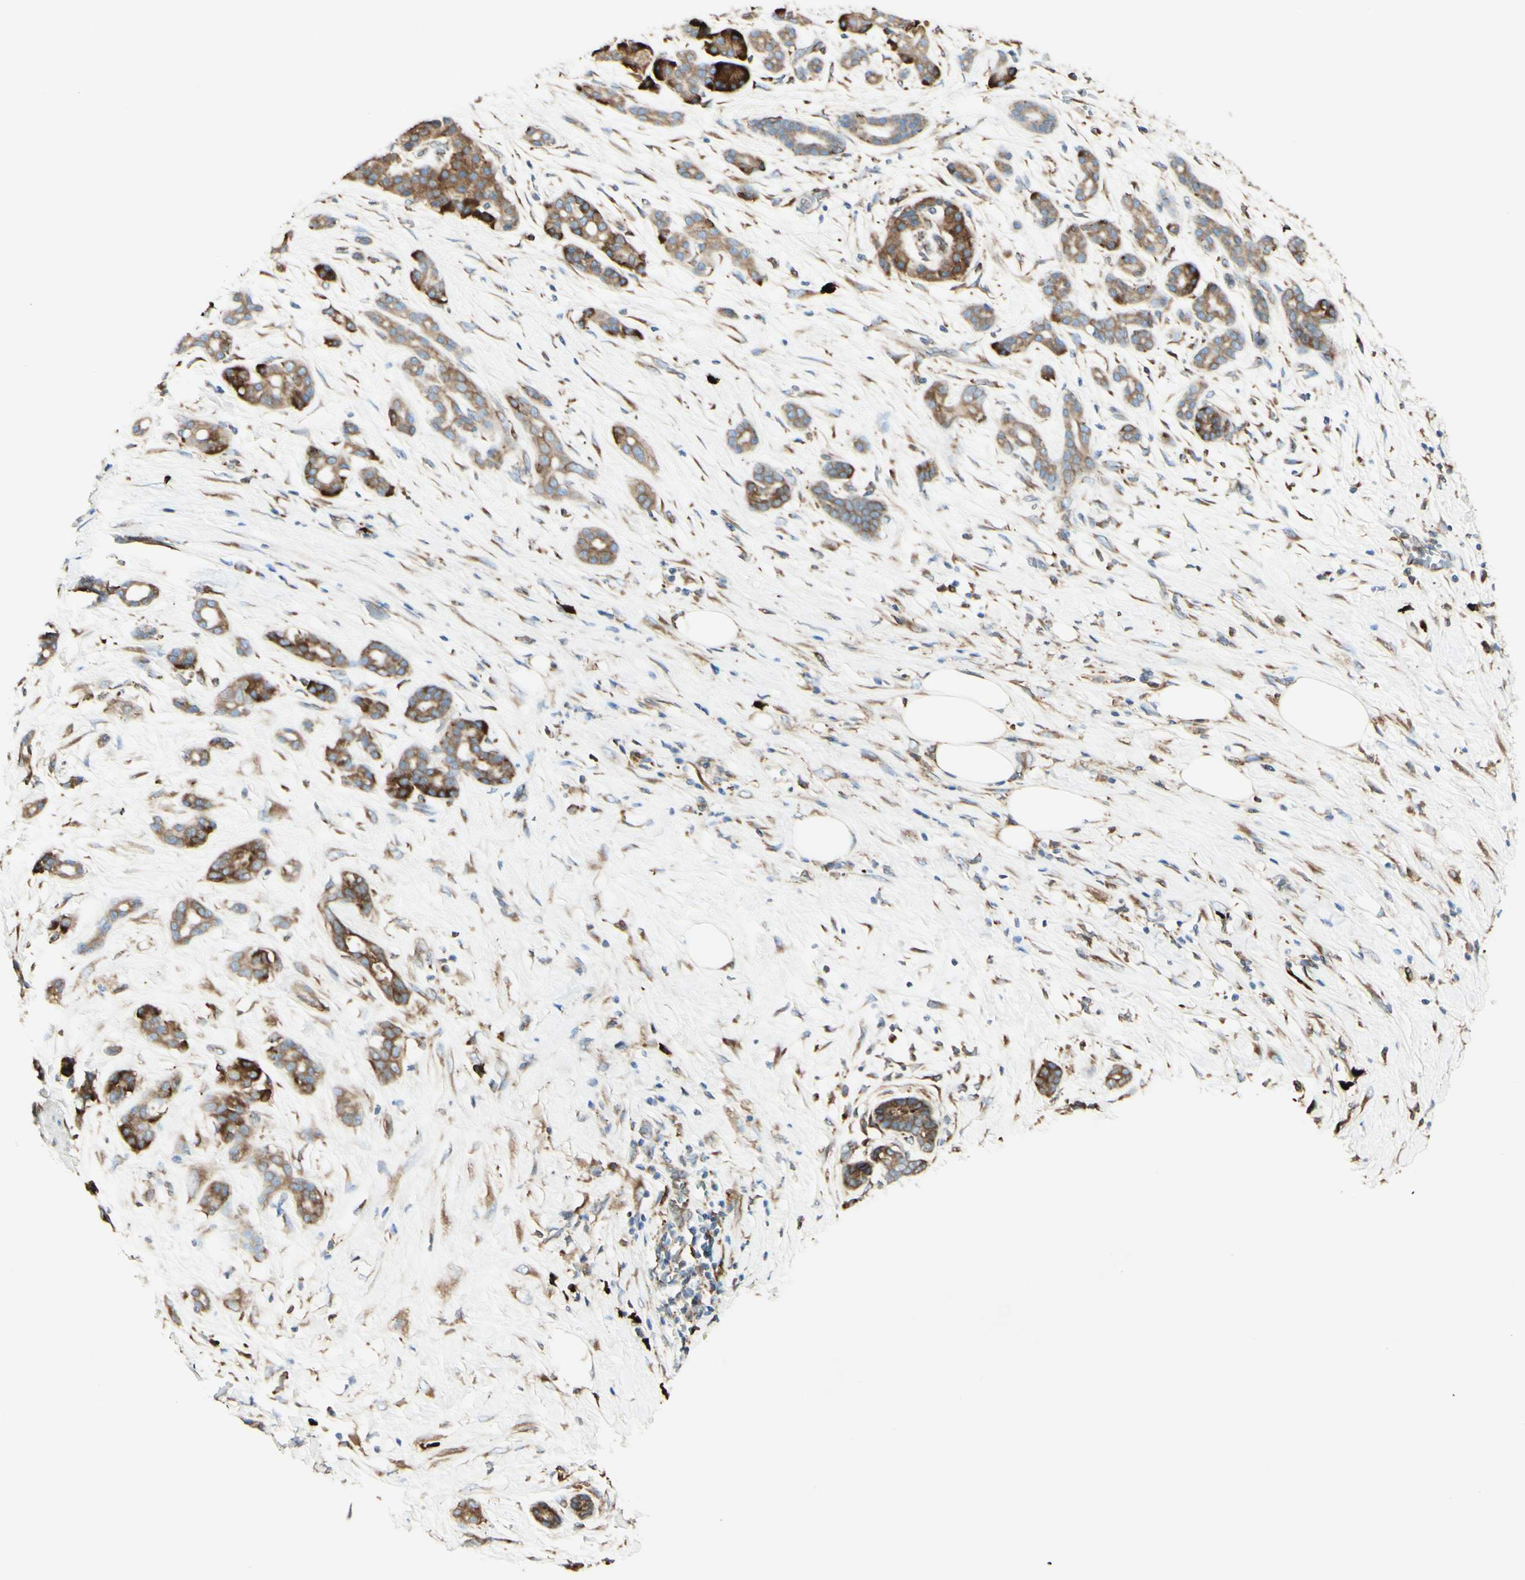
{"staining": {"intensity": "moderate", "quantity": ">75%", "location": "cytoplasmic/membranous"}, "tissue": "pancreatic cancer", "cell_type": "Tumor cells", "image_type": "cancer", "snomed": [{"axis": "morphology", "description": "Adenocarcinoma, NOS"}, {"axis": "topography", "description": "Pancreas"}], "caption": "Protein expression analysis of pancreatic cancer (adenocarcinoma) displays moderate cytoplasmic/membranous expression in about >75% of tumor cells.", "gene": "DNAJB11", "patient": {"sex": "male", "age": 41}}